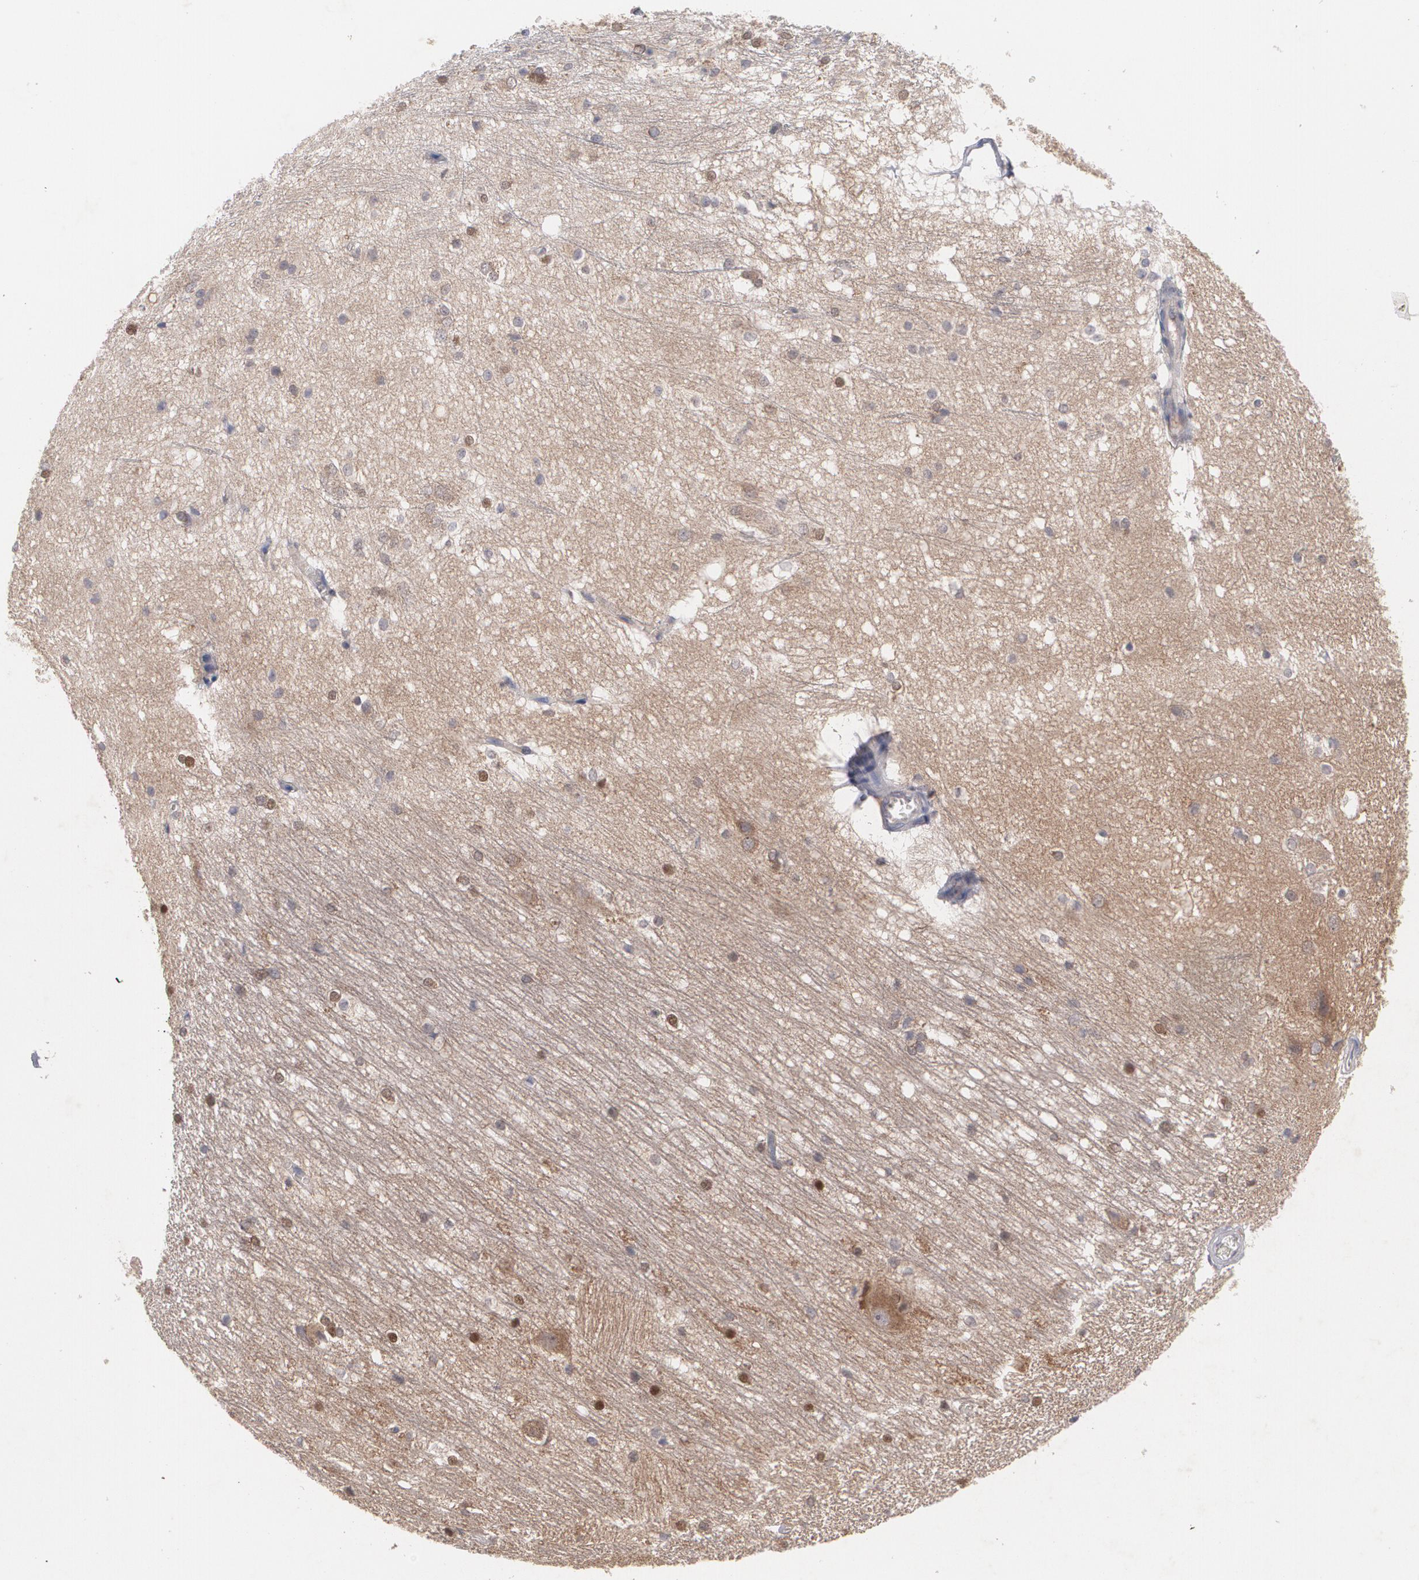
{"staining": {"intensity": "weak", "quantity": "25%-75%", "location": "cytoplasmic/membranous"}, "tissue": "hippocampus", "cell_type": "Glial cells", "image_type": "normal", "snomed": [{"axis": "morphology", "description": "Normal tissue, NOS"}, {"axis": "topography", "description": "Hippocampus"}], "caption": "An image showing weak cytoplasmic/membranous expression in approximately 25%-75% of glial cells in unremarkable hippocampus, as visualized by brown immunohistochemical staining.", "gene": "HTT", "patient": {"sex": "female", "age": 19}}